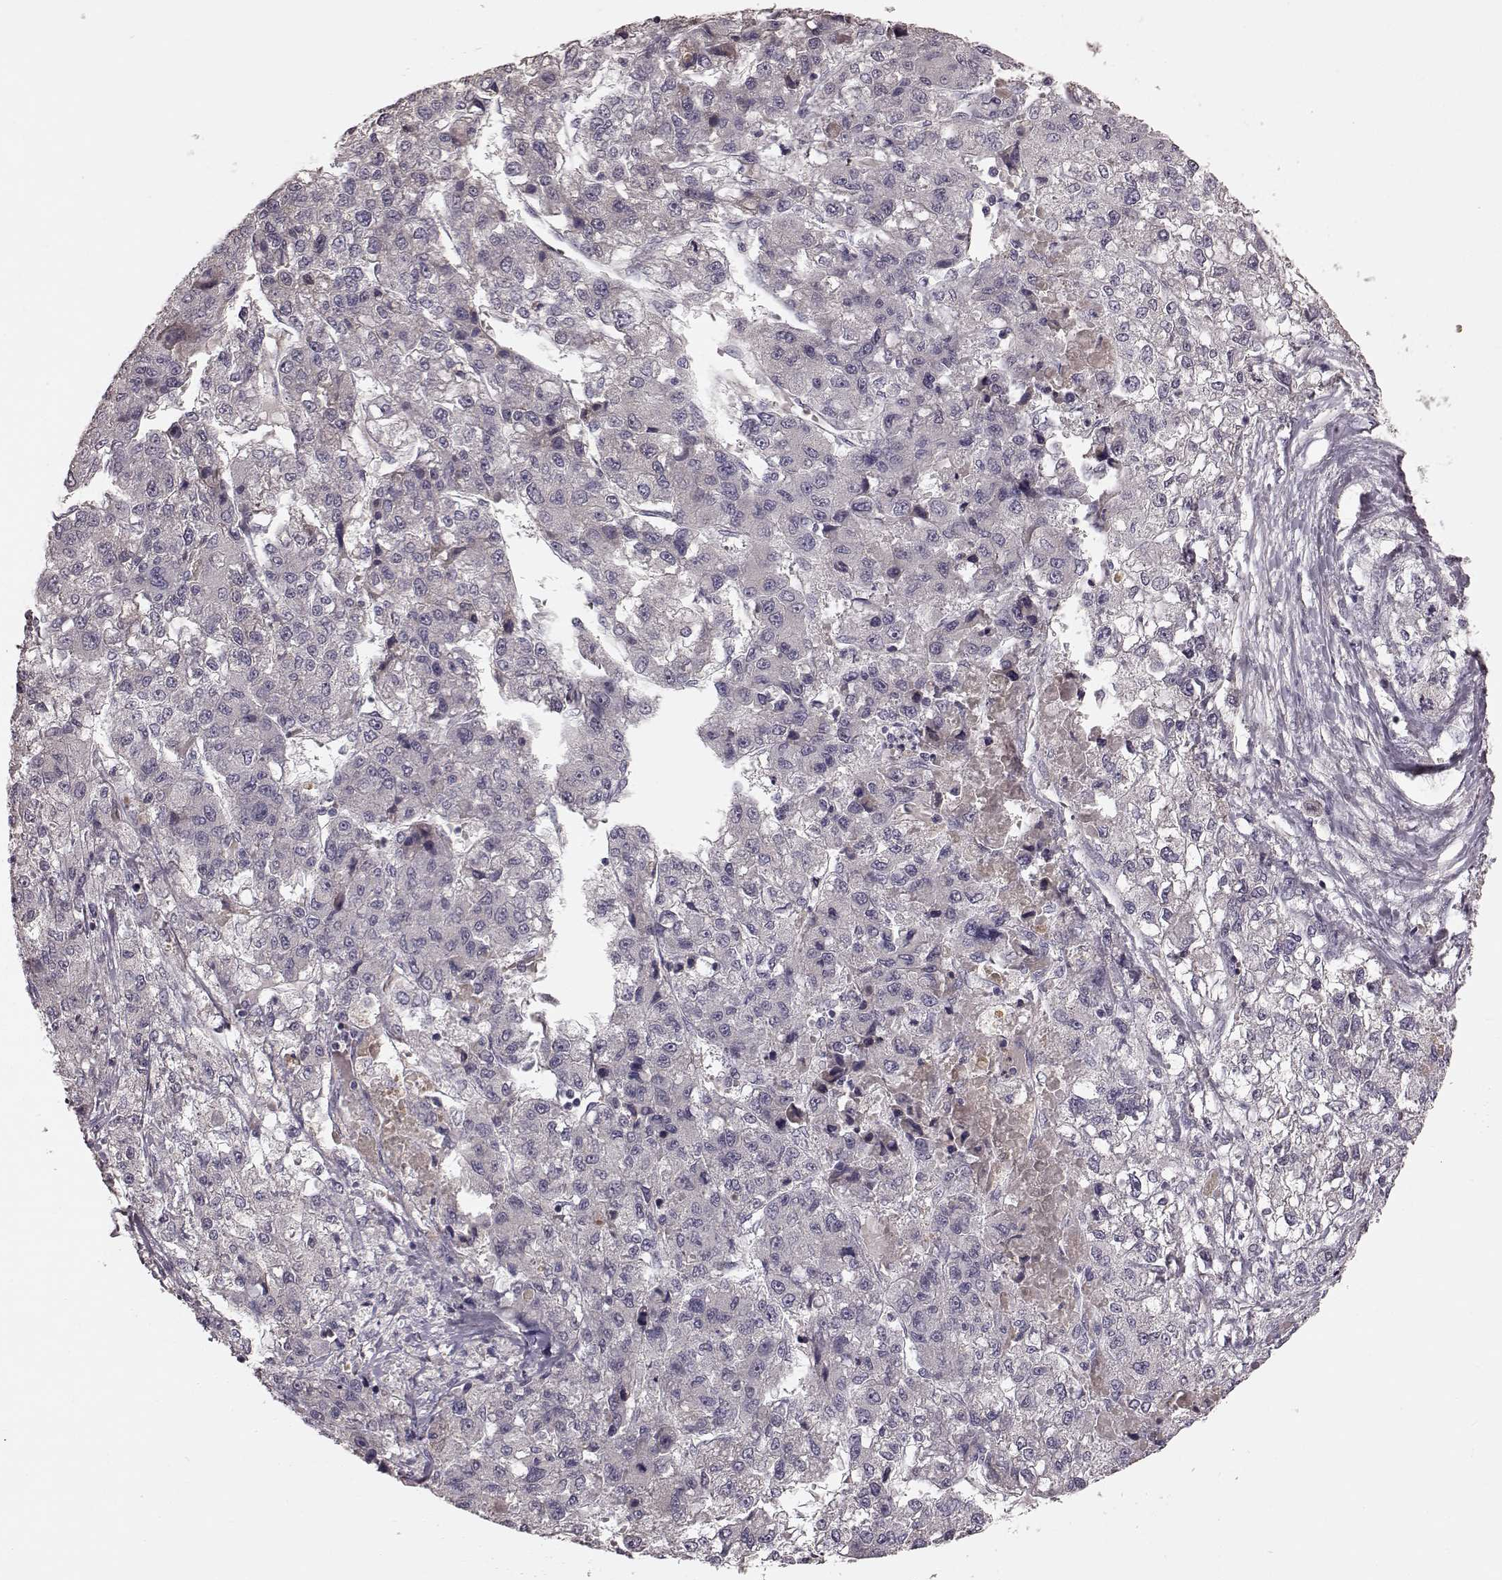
{"staining": {"intensity": "negative", "quantity": "none", "location": "none"}, "tissue": "liver cancer", "cell_type": "Tumor cells", "image_type": "cancer", "snomed": [{"axis": "morphology", "description": "Carcinoma, Hepatocellular, NOS"}, {"axis": "topography", "description": "Liver"}], "caption": "This is an immunohistochemistry (IHC) micrograph of human liver cancer. There is no positivity in tumor cells.", "gene": "SLC22A18", "patient": {"sex": "male", "age": 56}}